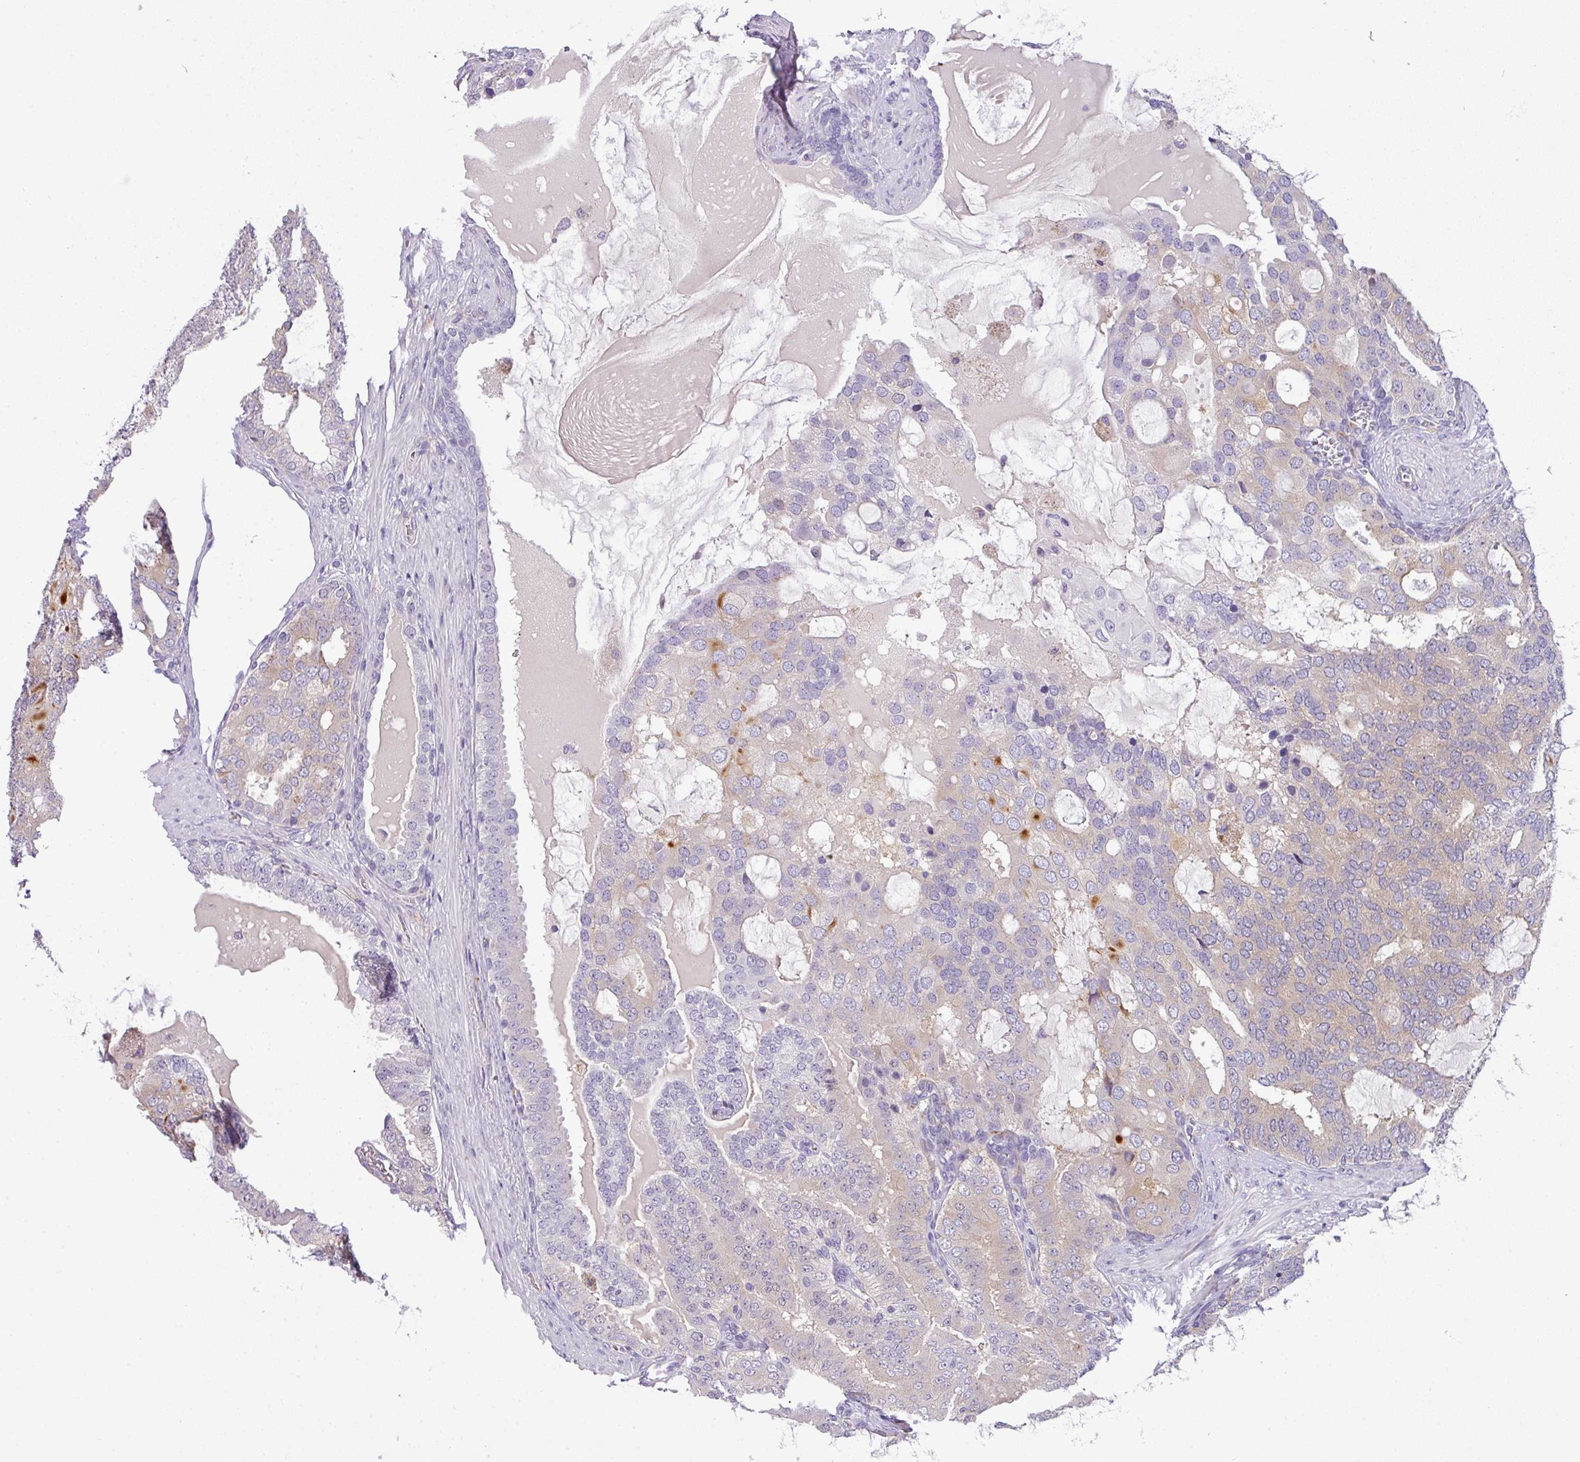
{"staining": {"intensity": "moderate", "quantity": "<25%", "location": "cytoplasmic/membranous"}, "tissue": "prostate cancer", "cell_type": "Tumor cells", "image_type": "cancer", "snomed": [{"axis": "morphology", "description": "Adenocarcinoma, High grade"}, {"axis": "topography", "description": "Prostate"}], "caption": "Immunohistochemical staining of human prostate high-grade adenocarcinoma shows moderate cytoplasmic/membranous protein staining in approximately <25% of tumor cells.", "gene": "ENSG00000273748", "patient": {"sex": "male", "age": 55}}